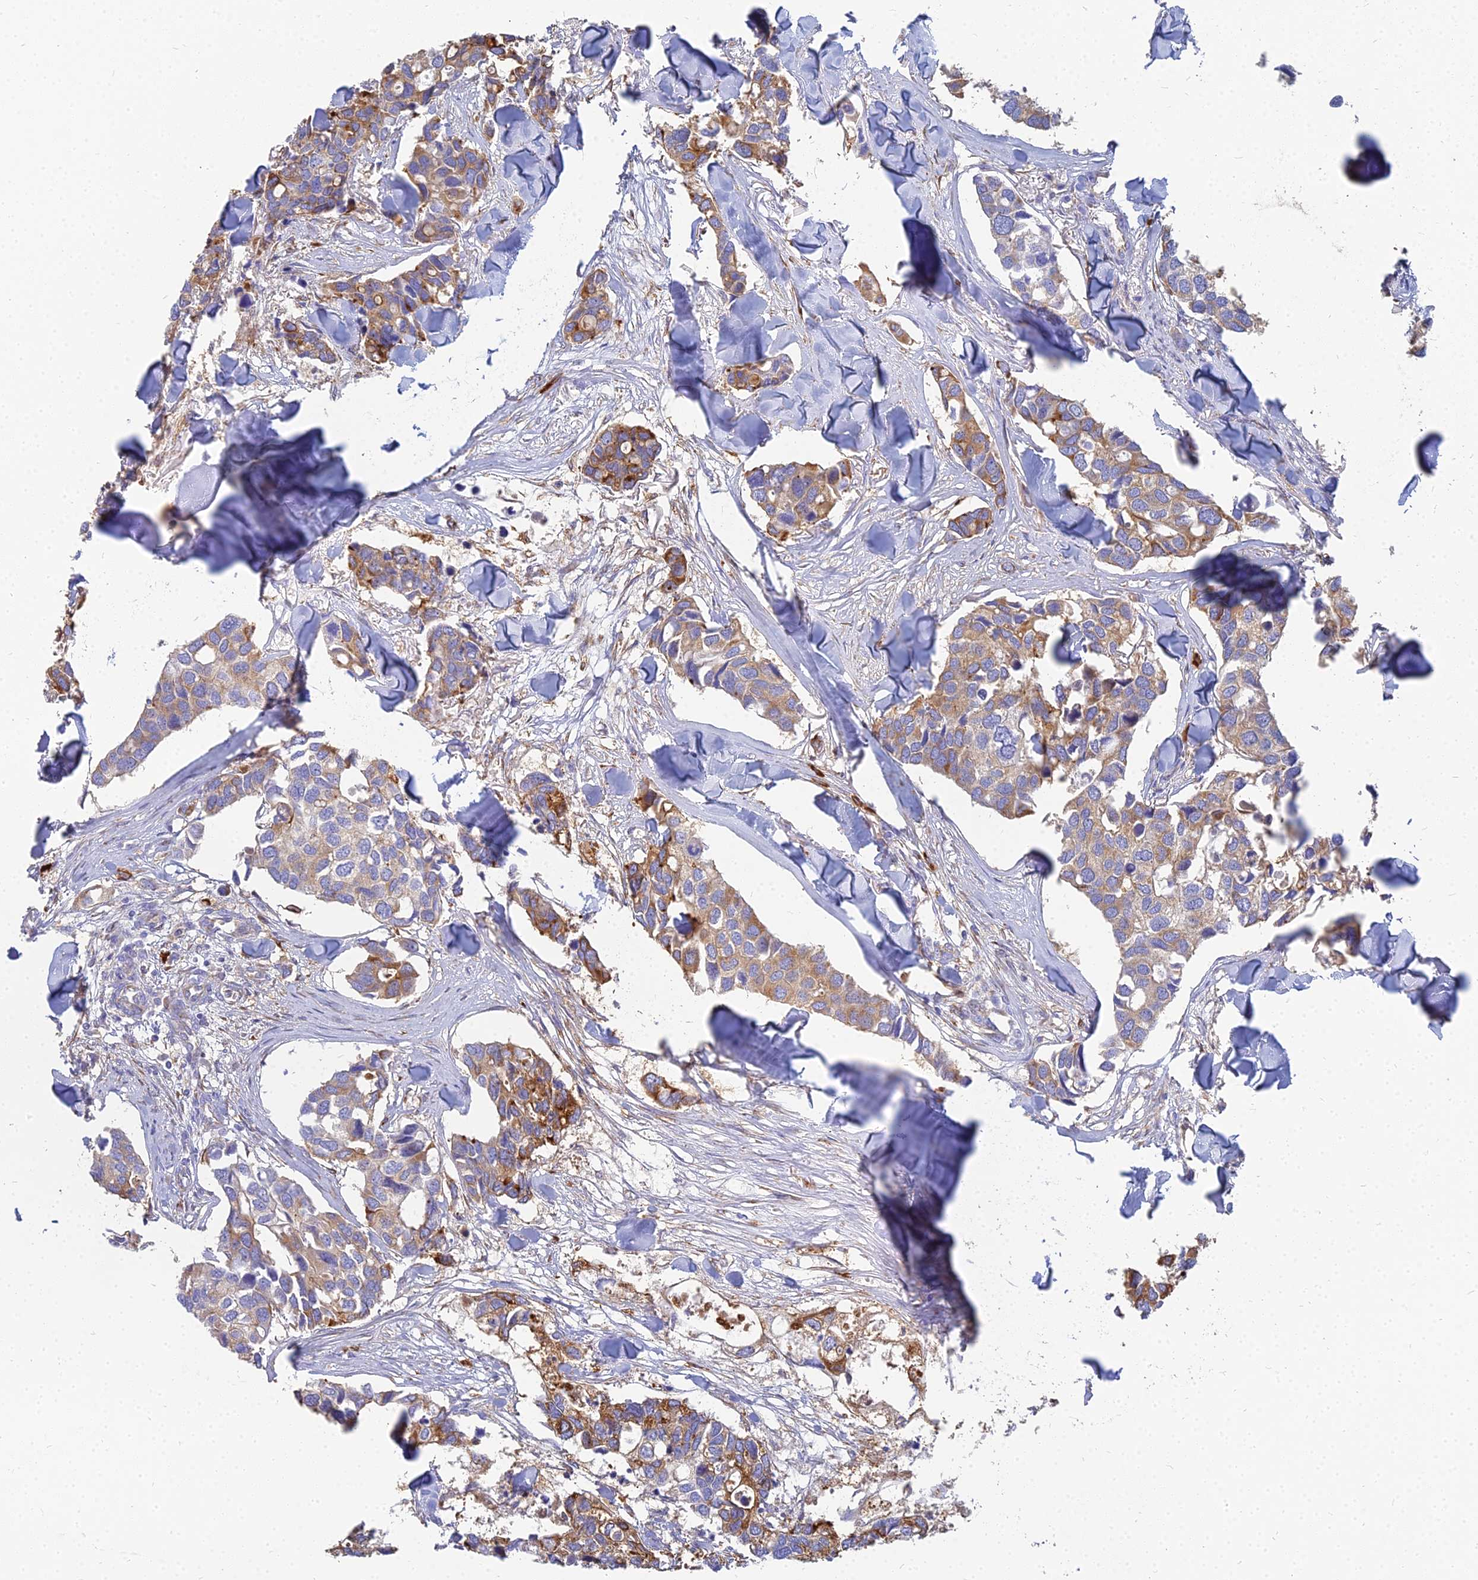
{"staining": {"intensity": "moderate", "quantity": ">75%", "location": "cytoplasmic/membranous"}, "tissue": "breast cancer", "cell_type": "Tumor cells", "image_type": "cancer", "snomed": [{"axis": "morphology", "description": "Duct carcinoma"}, {"axis": "topography", "description": "Breast"}], "caption": "Protein positivity by immunohistochemistry (IHC) exhibits moderate cytoplasmic/membranous staining in approximately >75% of tumor cells in invasive ductal carcinoma (breast).", "gene": "VAT1", "patient": {"sex": "female", "age": 83}}